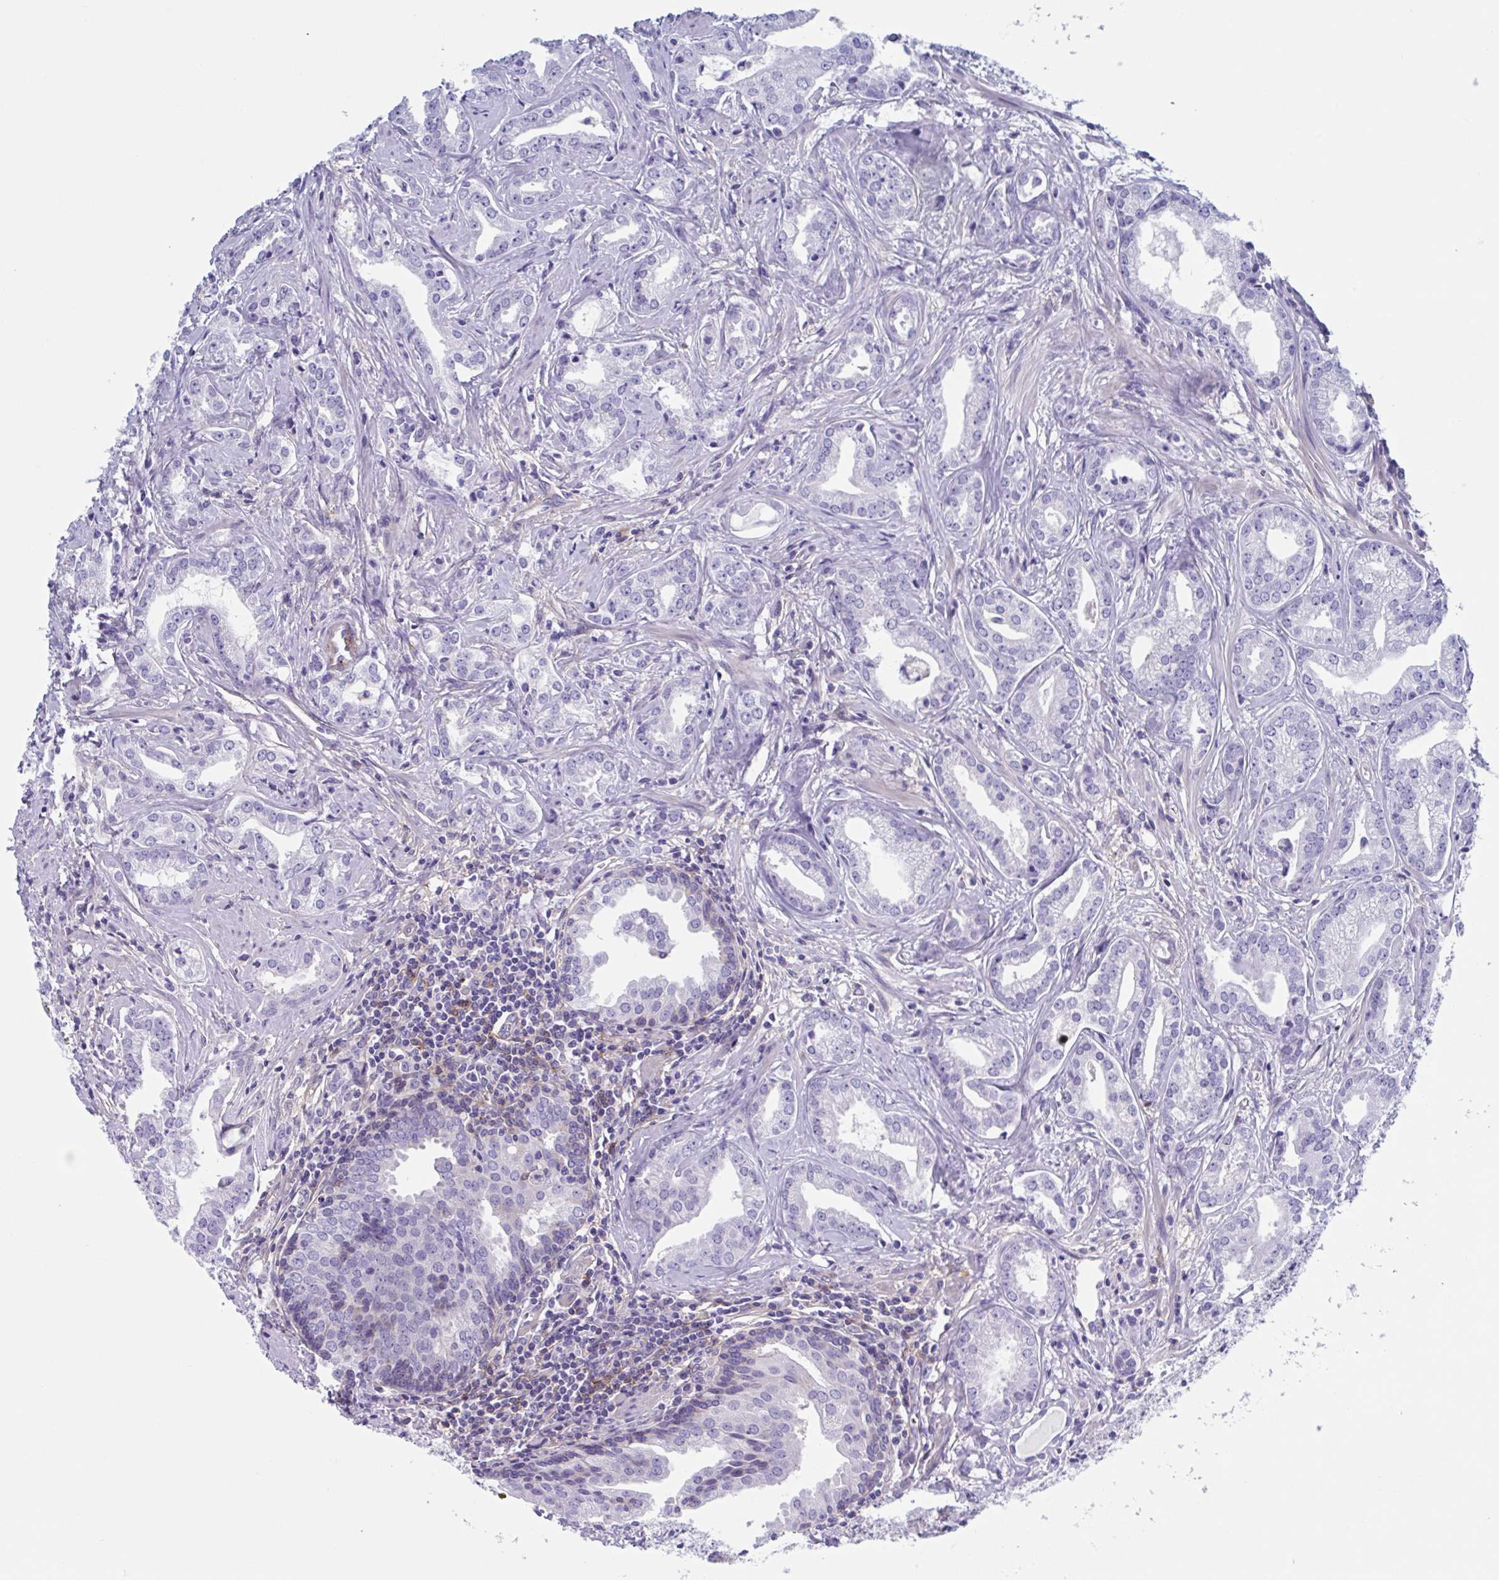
{"staining": {"intensity": "negative", "quantity": "none", "location": "none"}, "tissue": "prostate cancer", "cell_type": "Tumor cells", "image_type": "cancer", "snomed": [{"axis": "morphology", "description": "Adenocarcinoma, Medium grade"}, {"axis": "topography", "description": "Prostate"}], "caption": "This histopathology image is of medium-grade adenocarcinoma (prostate) stained with IHC to label a protein in brown with the nuclei are counter-stained blue. There is no expression in tumor cells.", "gene": "LPIN3", "patient": {"sex": "male", "age": 57}}